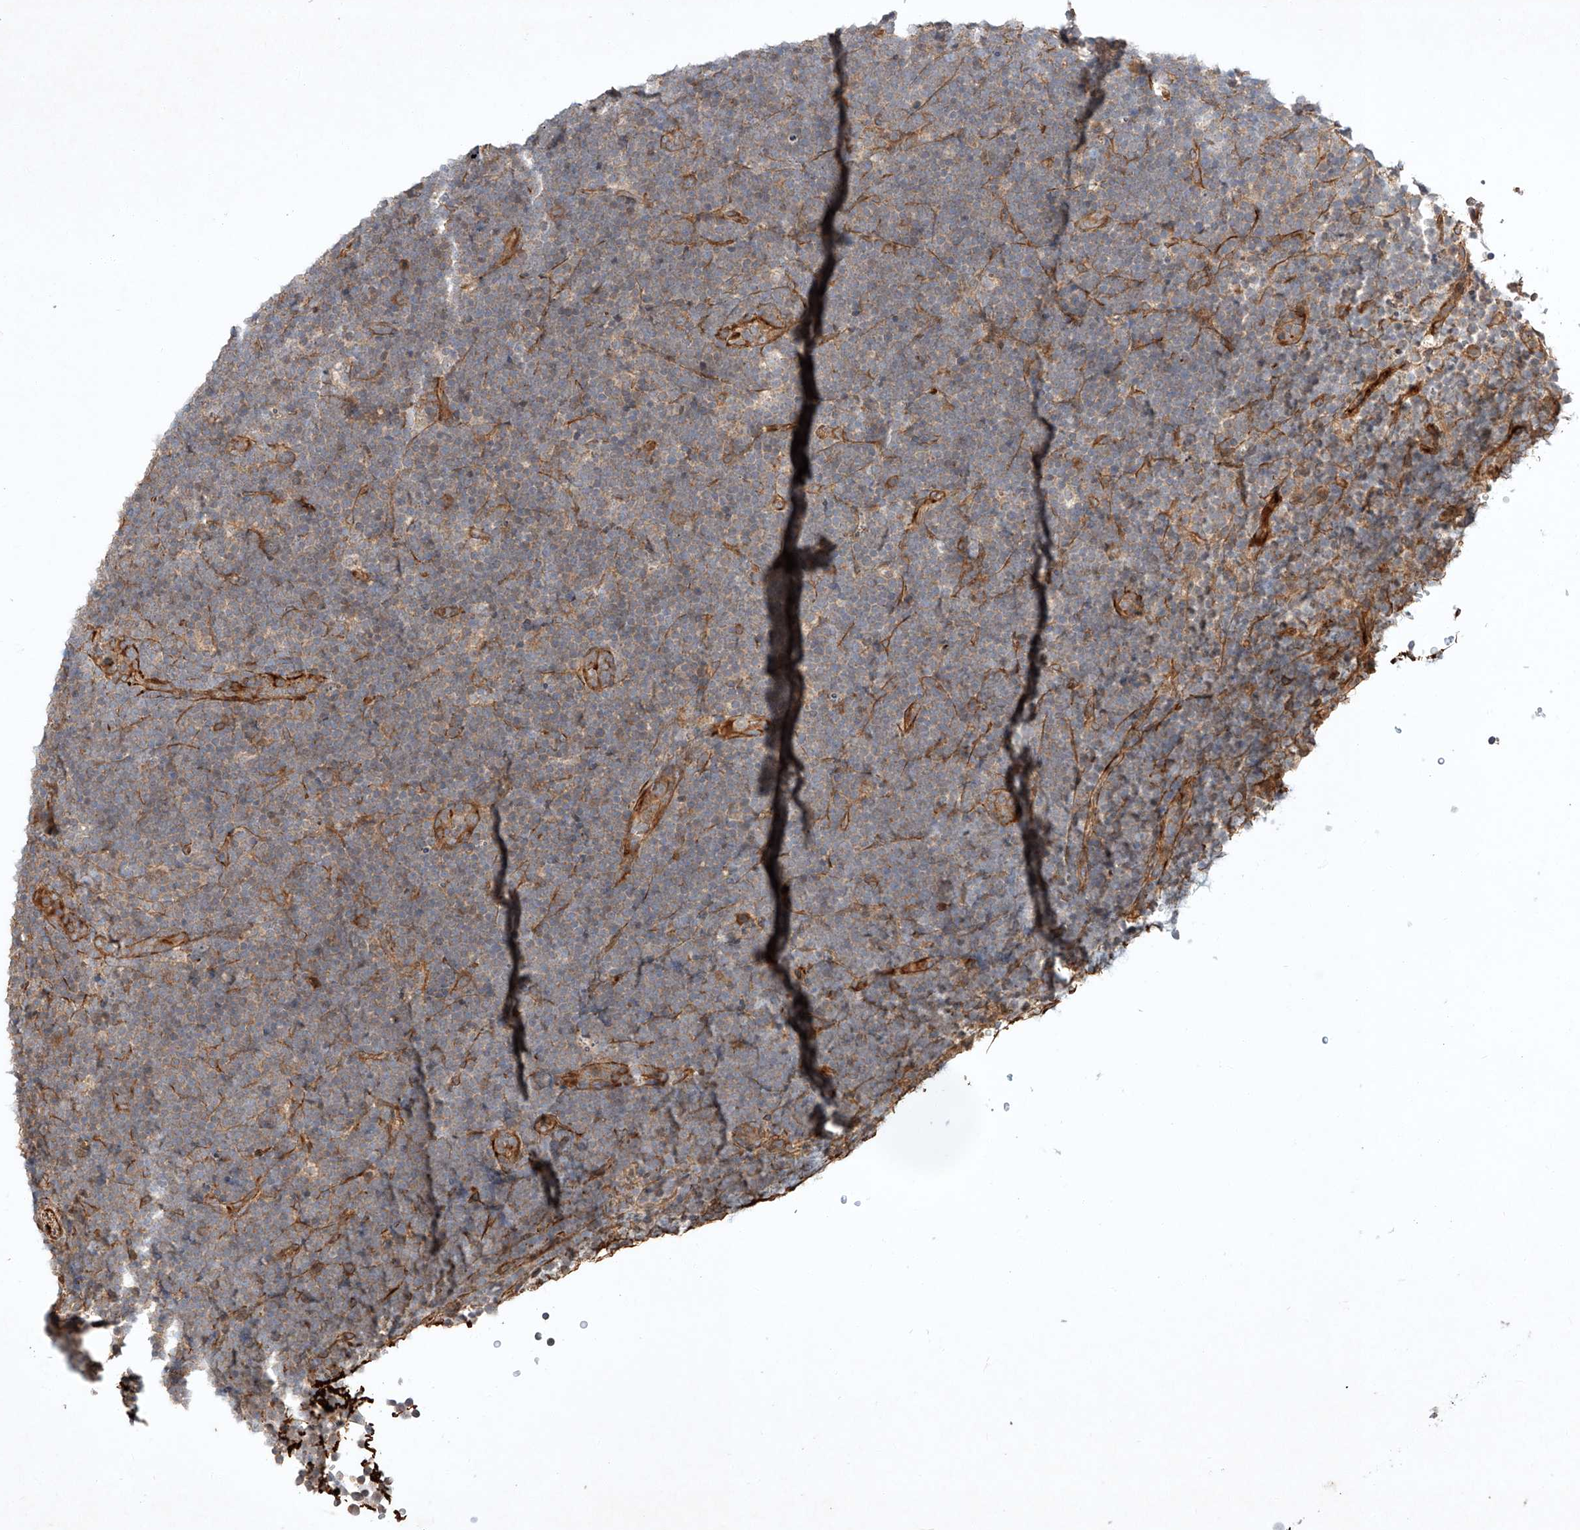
{"staining": {"intensity": "weak", "quantity": "25%-75%", "location": "cytoplasmic/membranous"}, "tissue": "lymphoma", "cell_type": "Tumor cells", "image_type": "cancer", "snomed": [{"axis": "morphology", "description": "Malignant lymphoma, non-Hodgkin's type, High grade"}, {"axis": "topography", "description": "Lymph node"}], "caption": "High-power microscopy captured an IHC histopathology image of lymphoma, revealing weak cytoplasmic/membranous expression in about 25%-75% of tumor cells.", "gene": "ARHGAP33", "patient": {"sex": "male", "age": 13}}